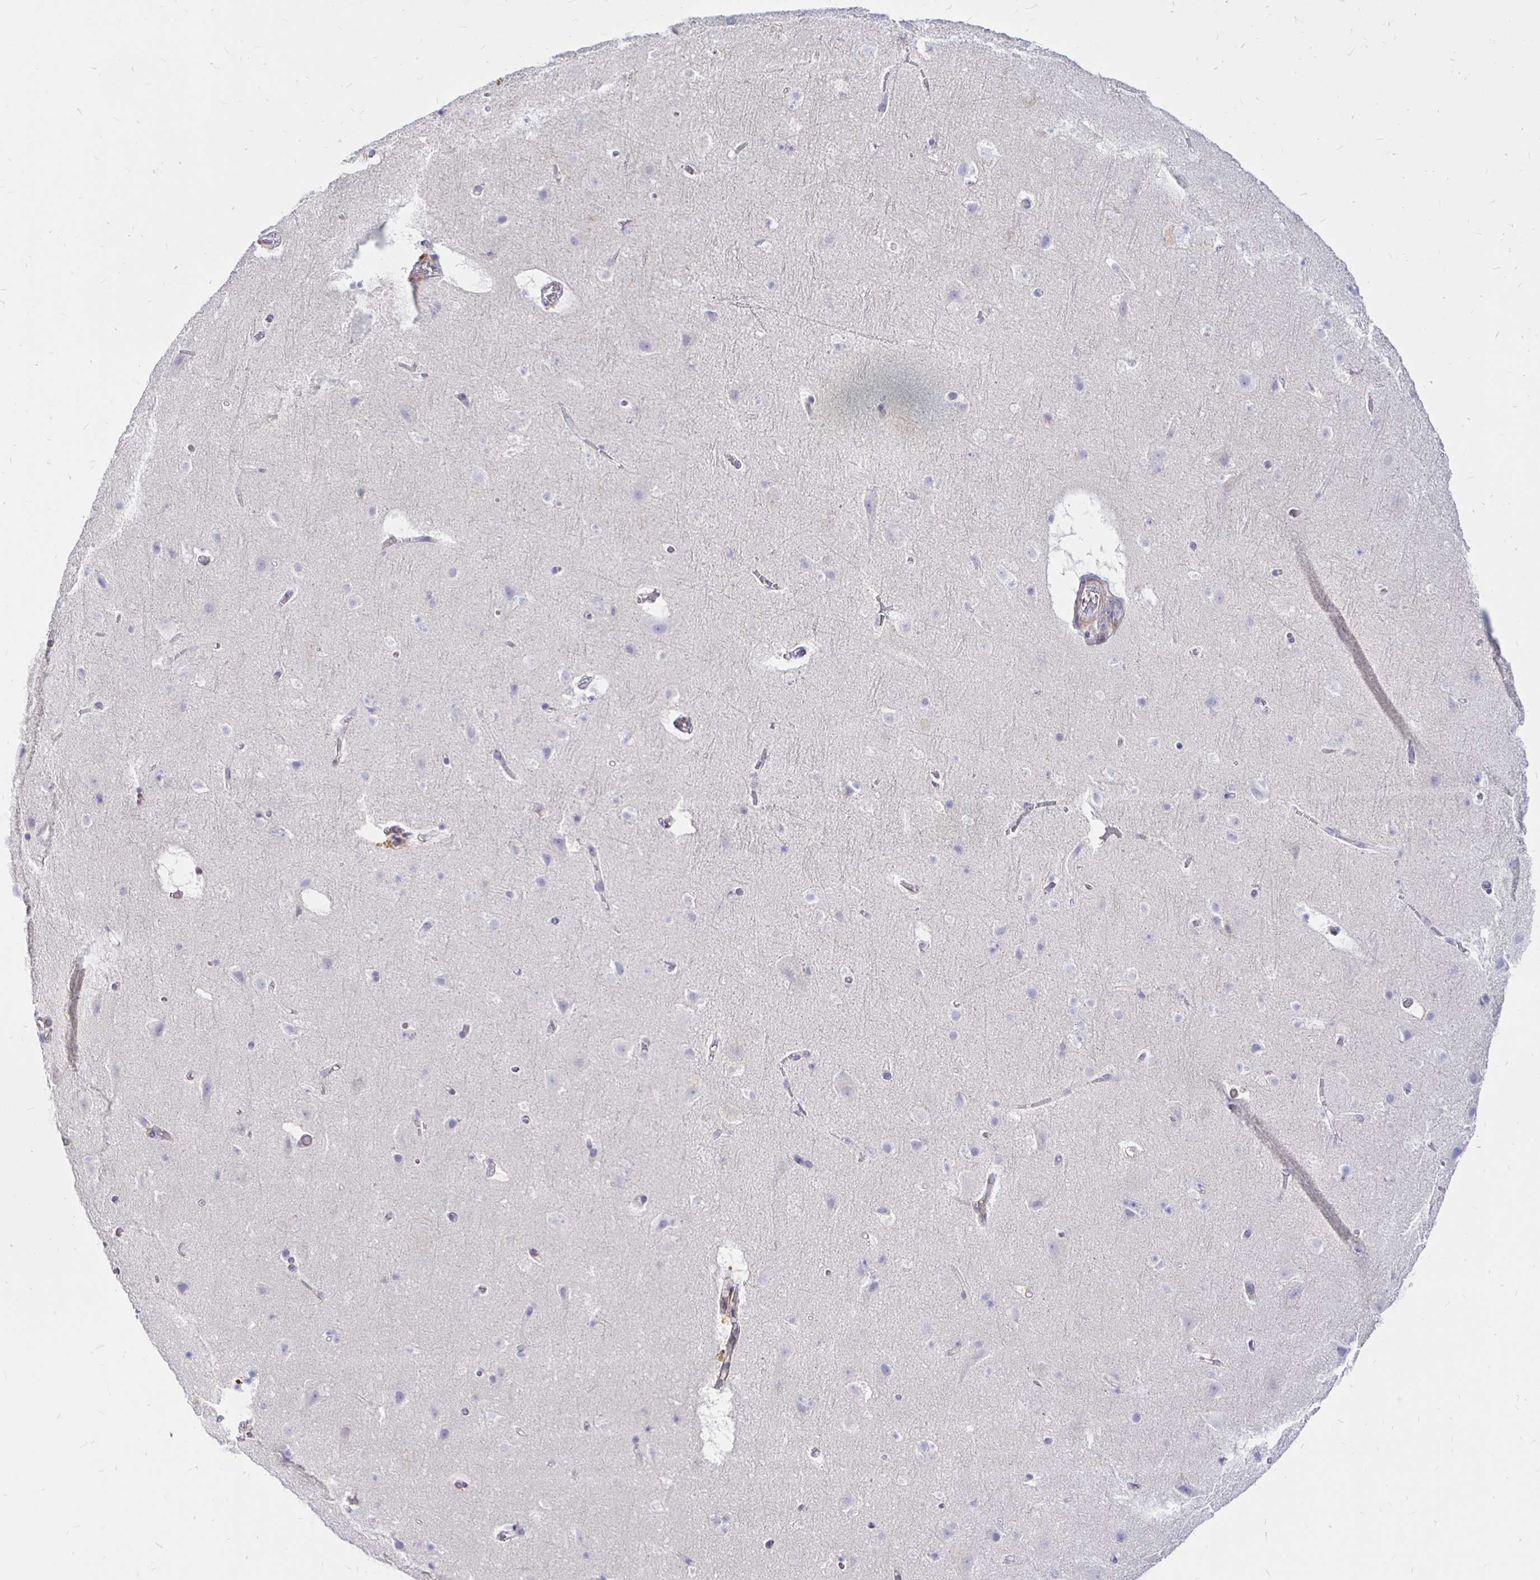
{"staining": {"intensity": "negative", "quantity": "none", "location": "none"}, "tissue": "cerebral cortex", "cell_type": "Endothelial cells", "image_type": "normal", "snomed": [{"axis": "morphology", "description": "Normal tissue, NOS"}, {"axis": "topography", "description": "Cerebral cortex"}], "caption": "Immunohistochemical staining of benign cerebral cortex exhibits no significant expression in endothelial cells.", "gene": "PALM2AKAP2", "patient": {"sex": "female", "age": 42}}